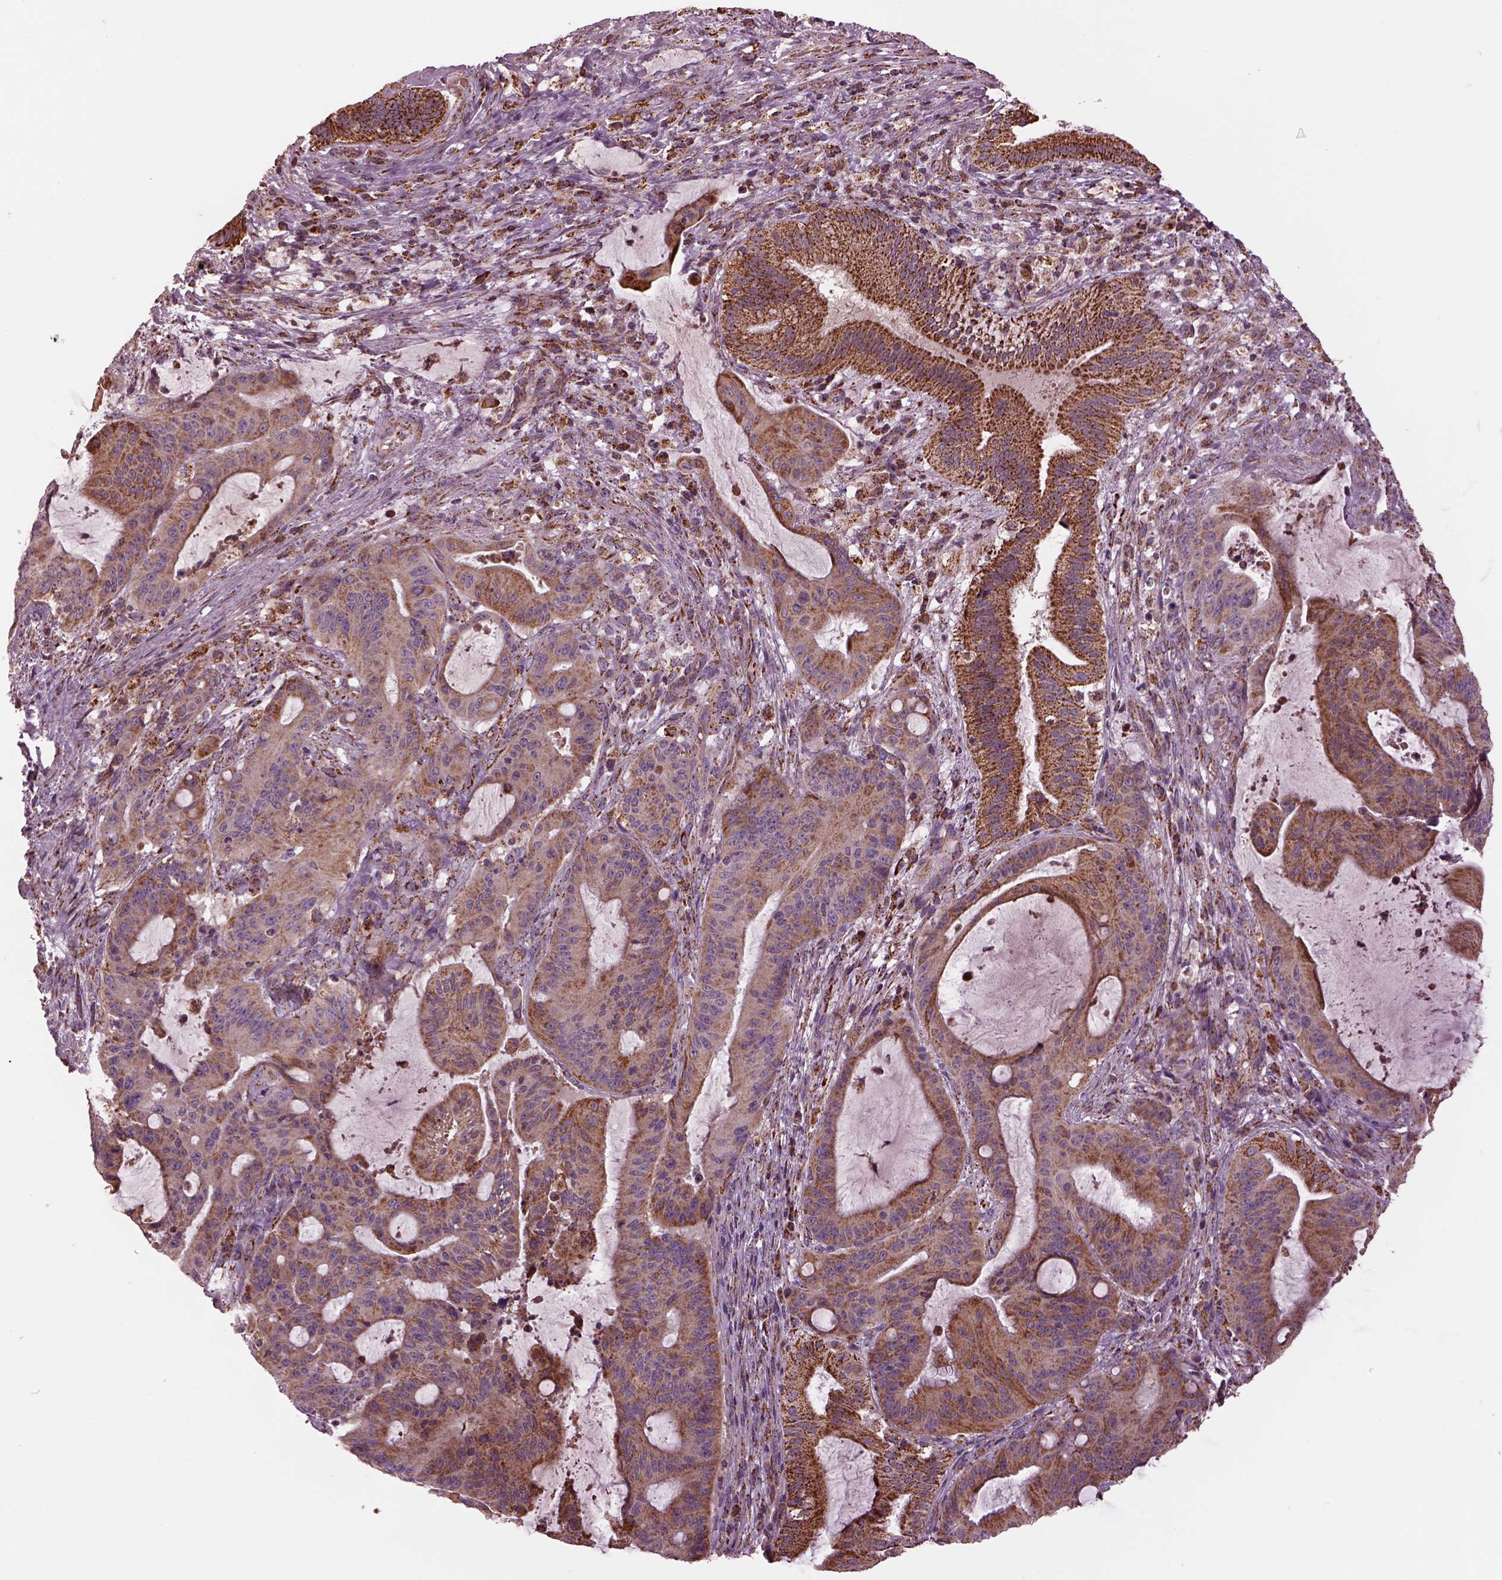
{"staining": {"intensity": "moderate", "quantity": "25%-75%", "location": "cytoplasmic/membranous"}, "tissue": "liver cancer", "cell_type": "Tumor cells", "image_type": "cancer", "snomed": [{"axis": "morphology", "description": "Cholangiocarcinoma"}, {"axis": "topography", "description": "Liver"}], "caption": "Liver cancer stained for a protein reveals moderate cytoplasmic/membranous positivity in tumor cells.", "gene": "TMEM254", "patient": {"sex": "female", "age": 73}}